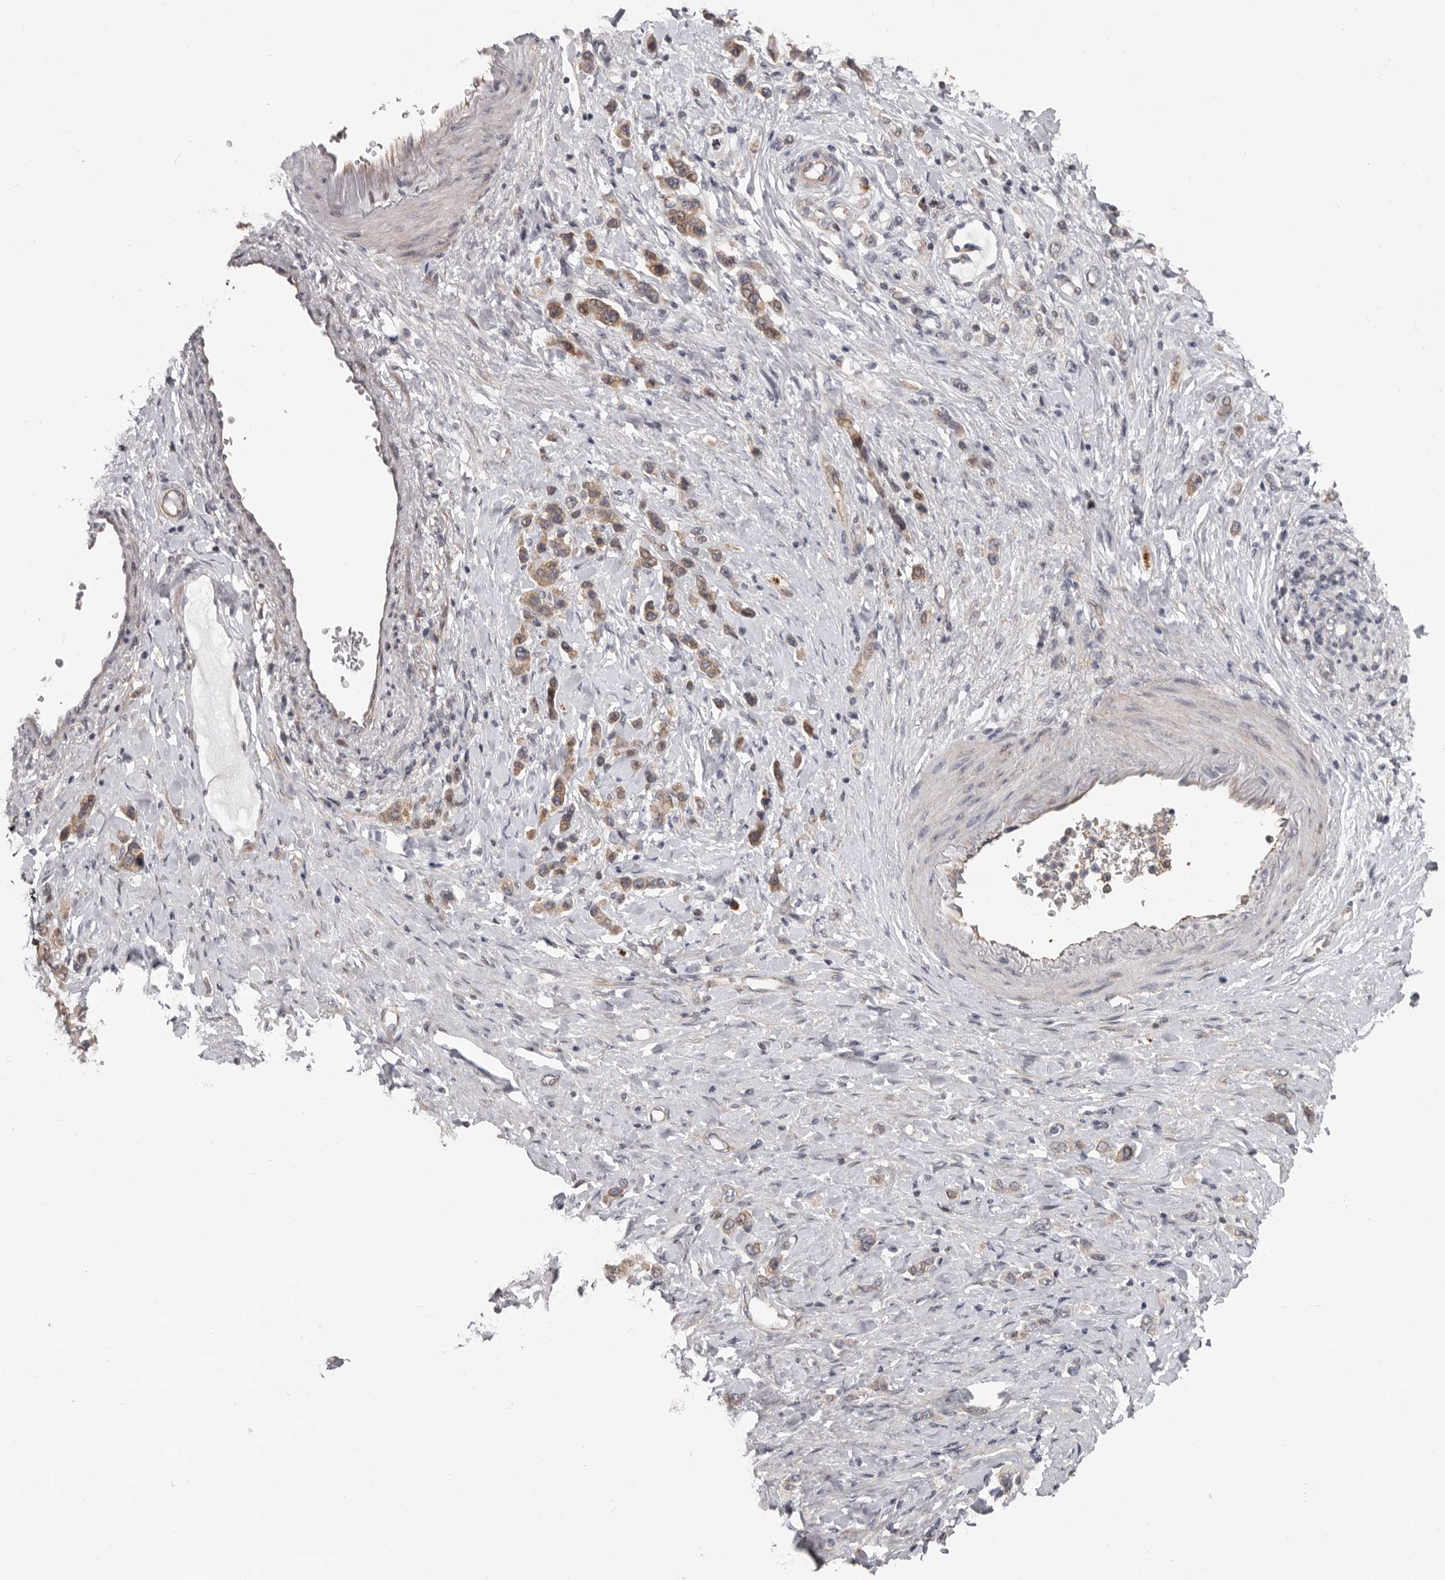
{"staining": {"intensity": "weak", "quantity": ">75%", "location": "cytoplasmic/membranous"}, "tissue": "stomach cancer", "cell_type": "Tumor cells", "image_type": "cancer", "snomed": [{"axis": "morphology", "description": "Adenocarcinoma, NOS"}, {"axis": "topography", "description": "Stomach"}], "caption": "The immunohistochemical stain shows weak cytoplasmic/membranous staining in tumor cells of stomach adenocarcinoma tissue. The protein of interest is stained brown, and the nuclei are stained in blue (DAB IHC with brightfield microscopy, high magnification).", "gene": "FGFR4", "patient": {"sex": "female", "age": 65}}